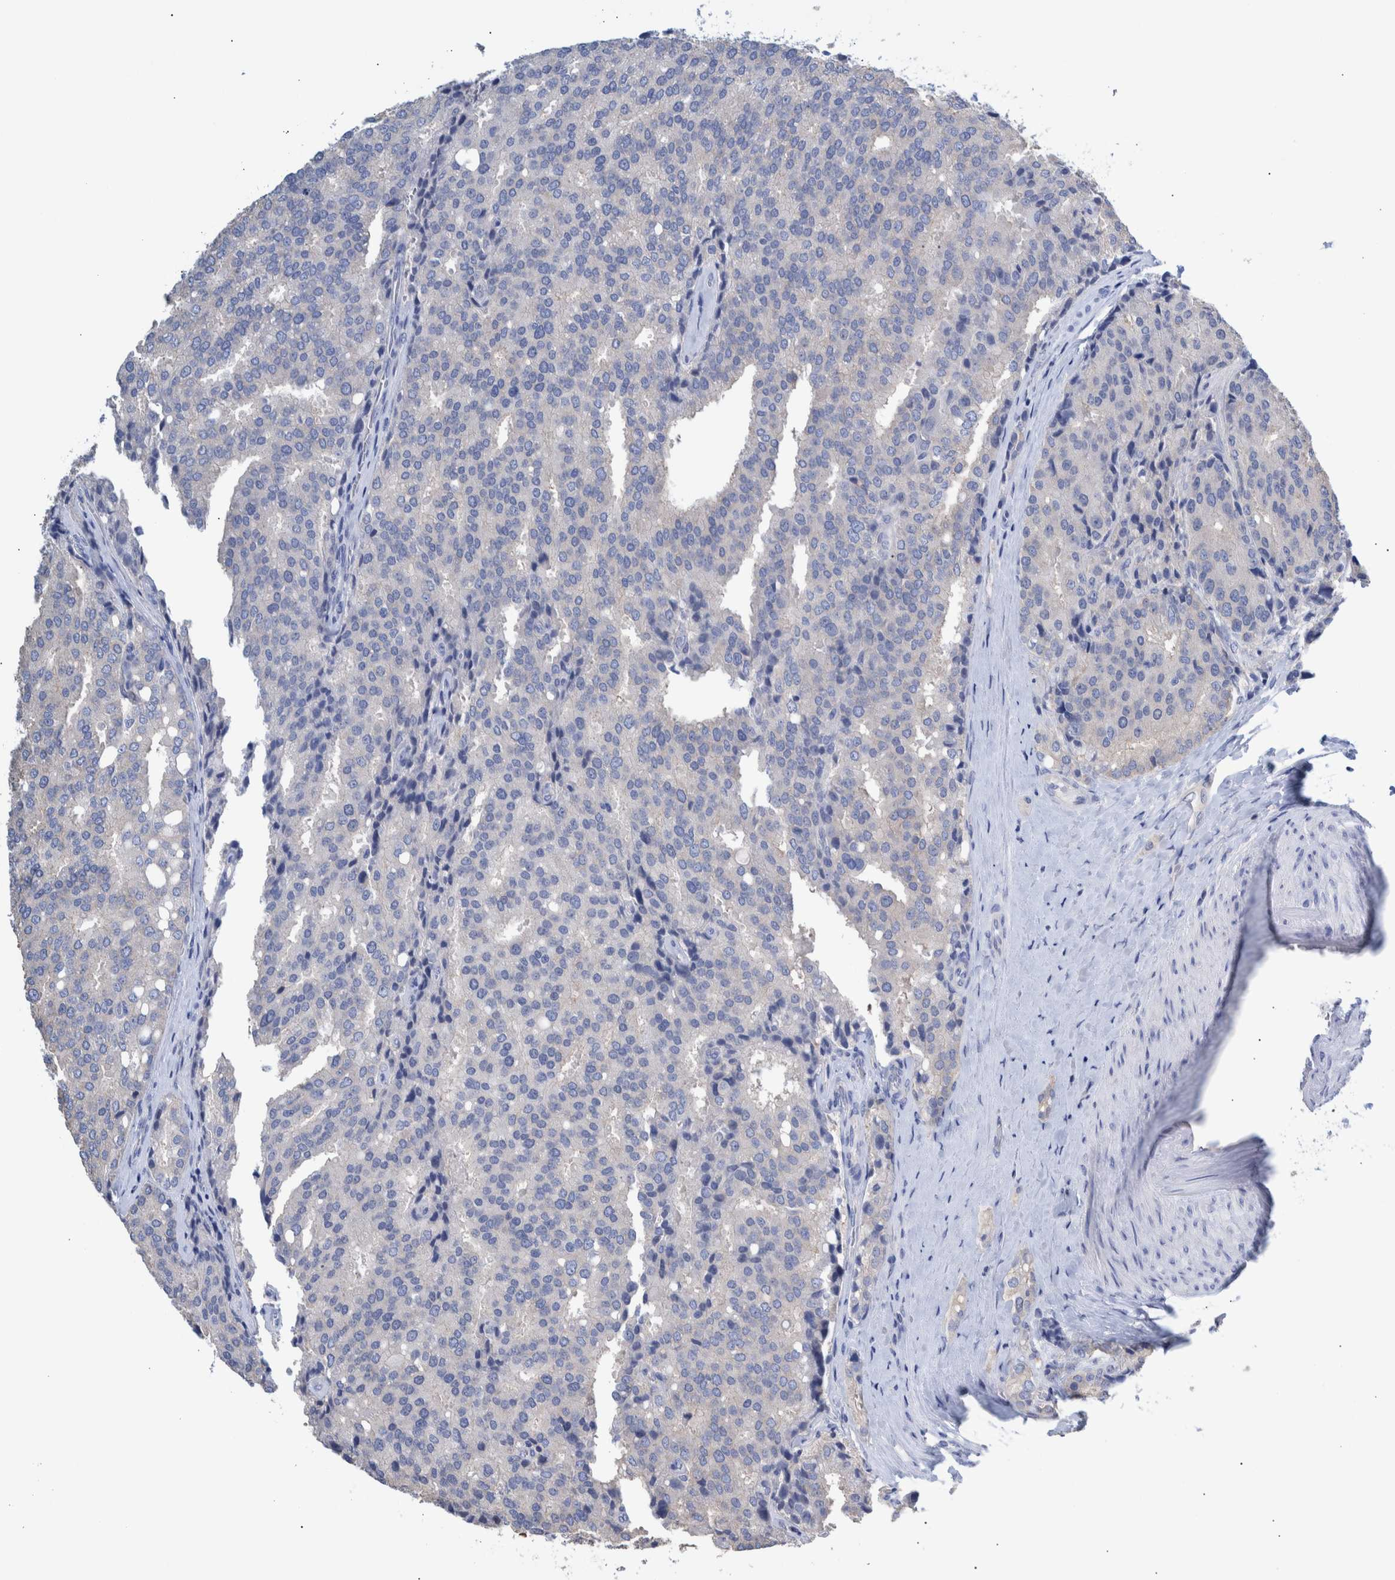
{"staining": {"intensity": "negative", "quantity": "none", "location": "none"}, "tissue": "prostate cancer", "cell_type": "Tumor cells", "image_type": "cancer", "snomed": [{"axis": "morphology", "description": "Adenocarcinoma, High grade"}, {"axis": "topography", "description": "Prostate"}], "caption": "Prostate cancer (high-grade adenocarcinoma) was stained to show a protein in brown. There is no significant expression in tumor cells.", "gene": "PPP3CC", "patient": {"sex": "male", "age": 50}}